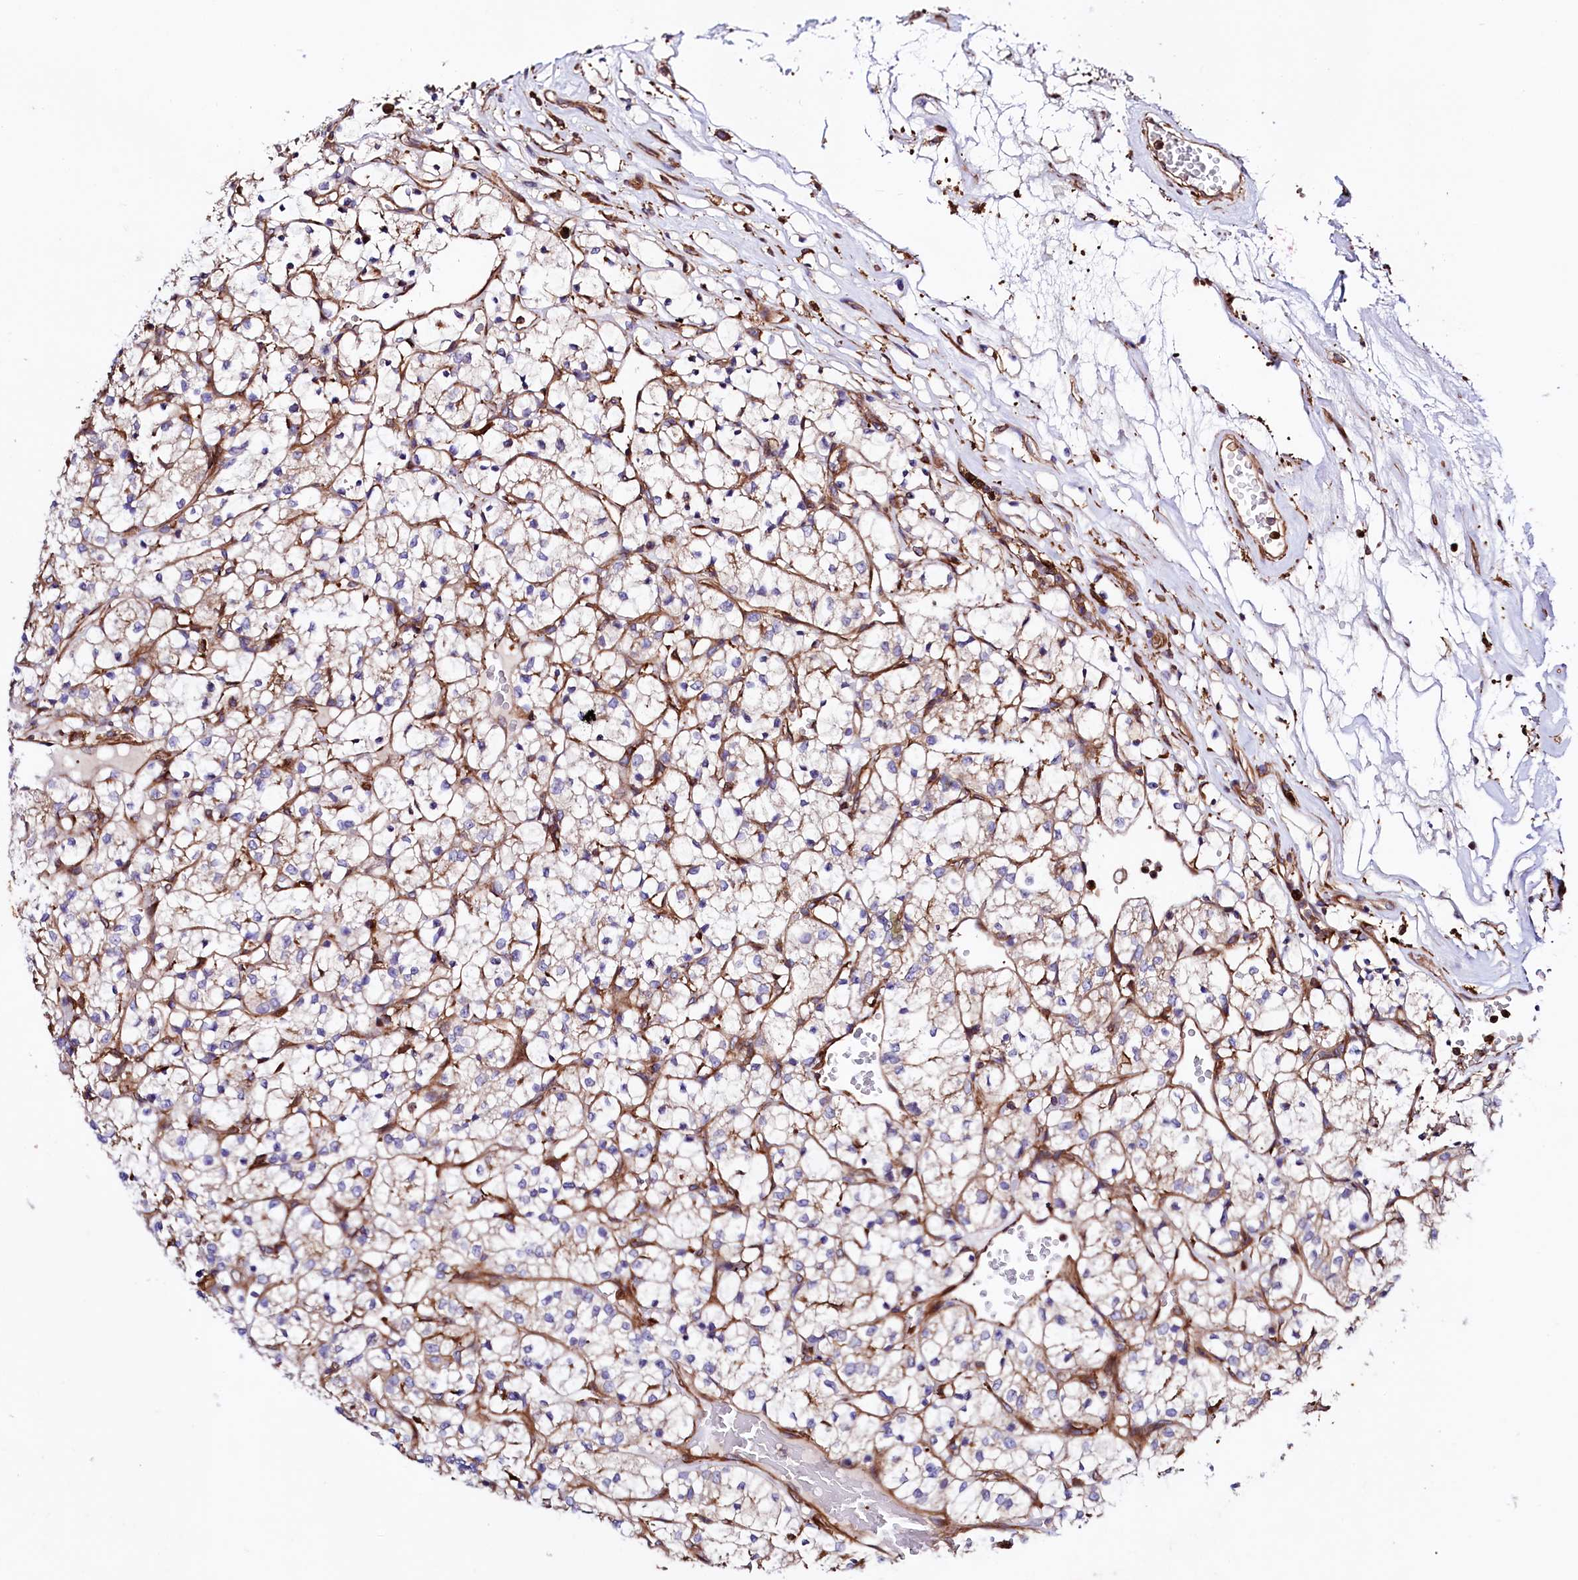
{"staining": {"intensity": "negative", "quantity": "none", "location": "none"}, "tissue": "renal cancer", "cell_type": "Tumor cells", "image_type": "cancer", "snomed": [{"axis": "morphology", "description": "Adenocarcinoma, NOS"}, {"axis": "topography", "description": "Kidney"}], "caption": "This histopathology image is of renal cancer stained with immunohistochemistry to label a protein in brown with the nuclei are counter-stained blue. There is no positivity in tumor cells.", "gene": "STAMBPL1", "patient": {"sex": "female", "age": 69}}